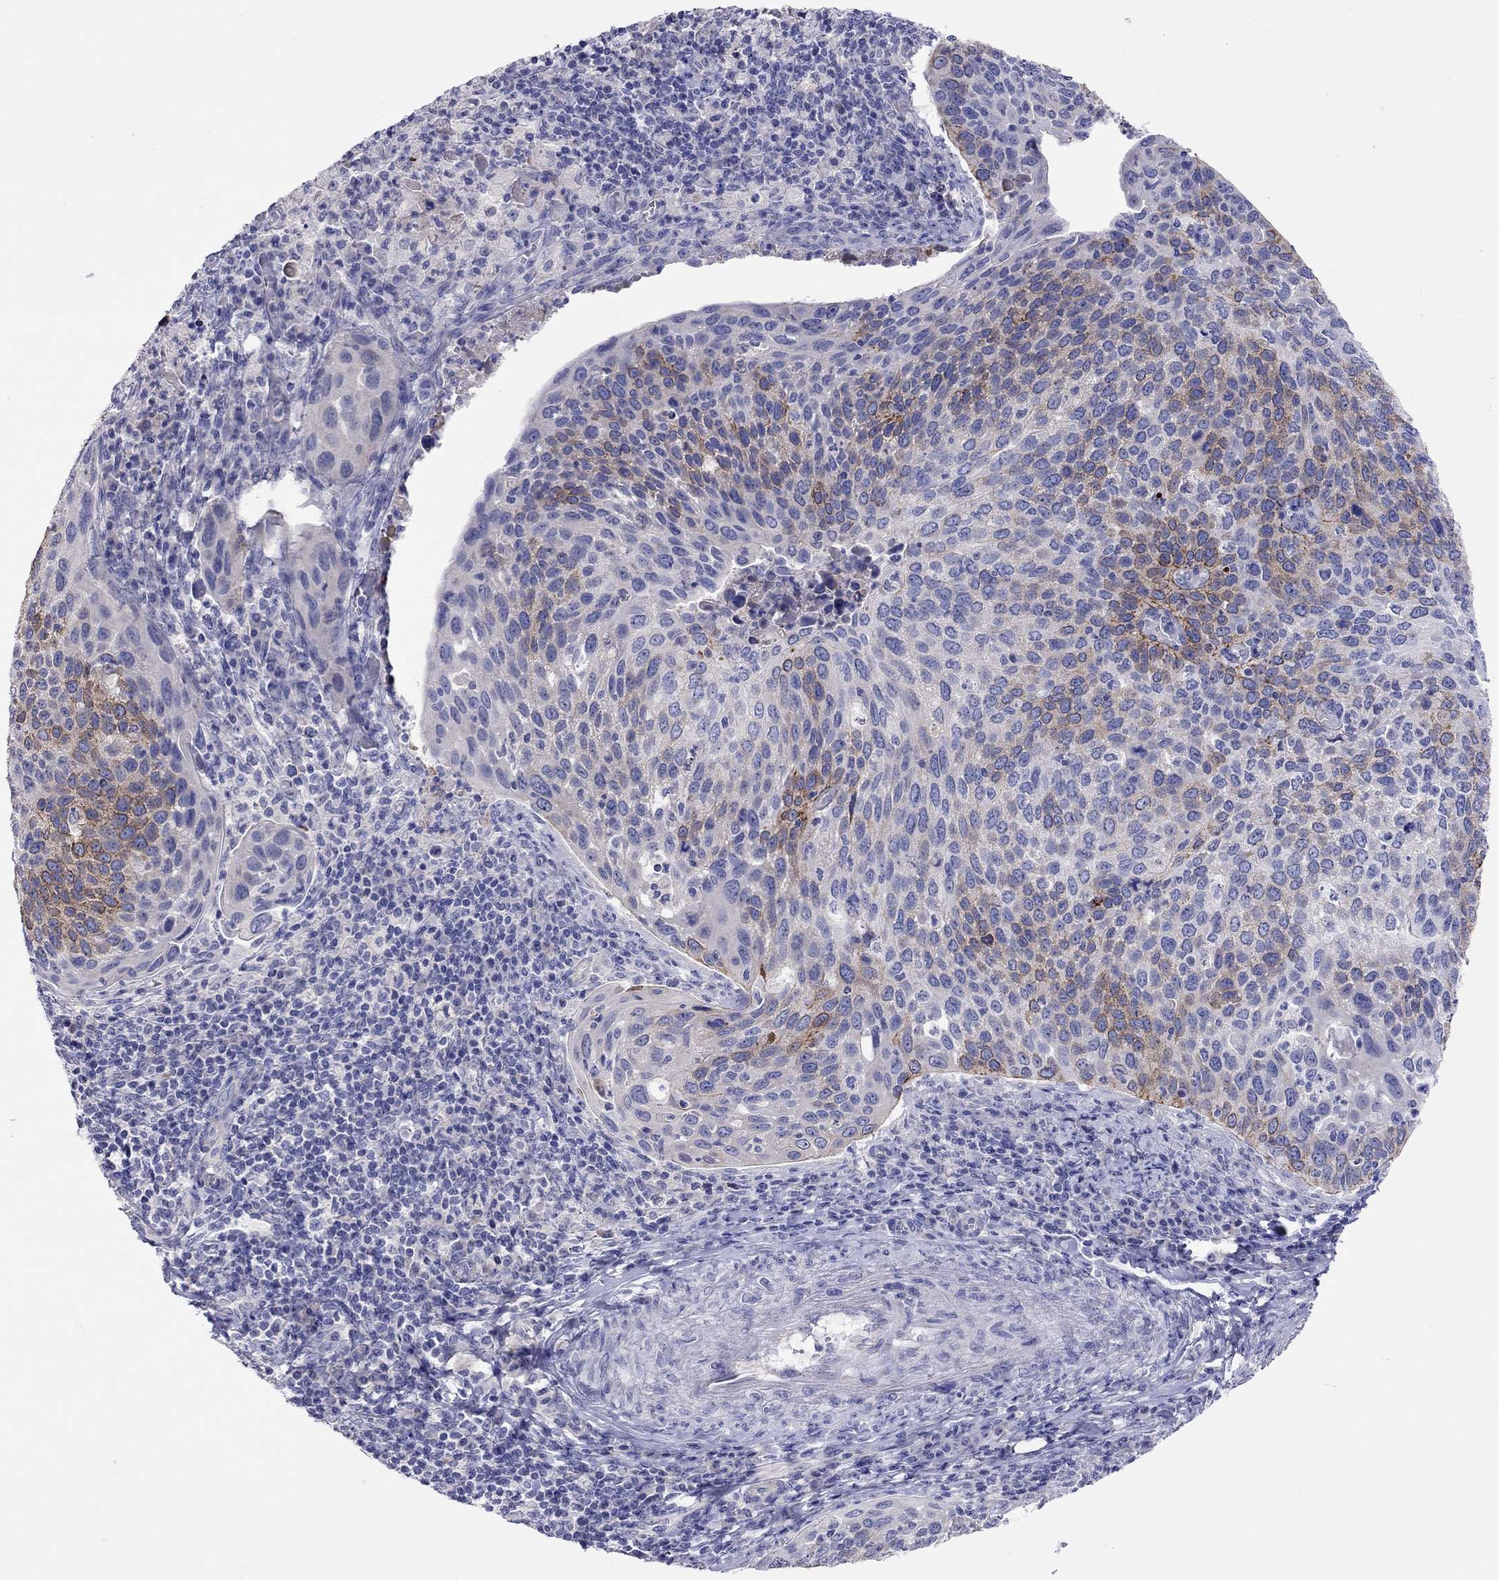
{"staining": {"intensity": "strong", "quantity": "<25%", "location": "cytoplasmic/membranous"}, "tissue": "cervical cancer", "cell_type": "Tumor cells", "image_type": "cancer", "snomed": [{"axis": "morphology", "description": "Squamous cell carcinoma, NOS"}, {"axis": "topography", "description": "Cervix"}], "caption": "Strong cytoplasmic/membranous positivity for a protein is appreciated in about <25% of tumor cells of squamous cell carcinoma (cervical) using immunohistochemistry (IHC).", "gene": "CAPNS2", "patient": {"sex": "female", "age": 54}}